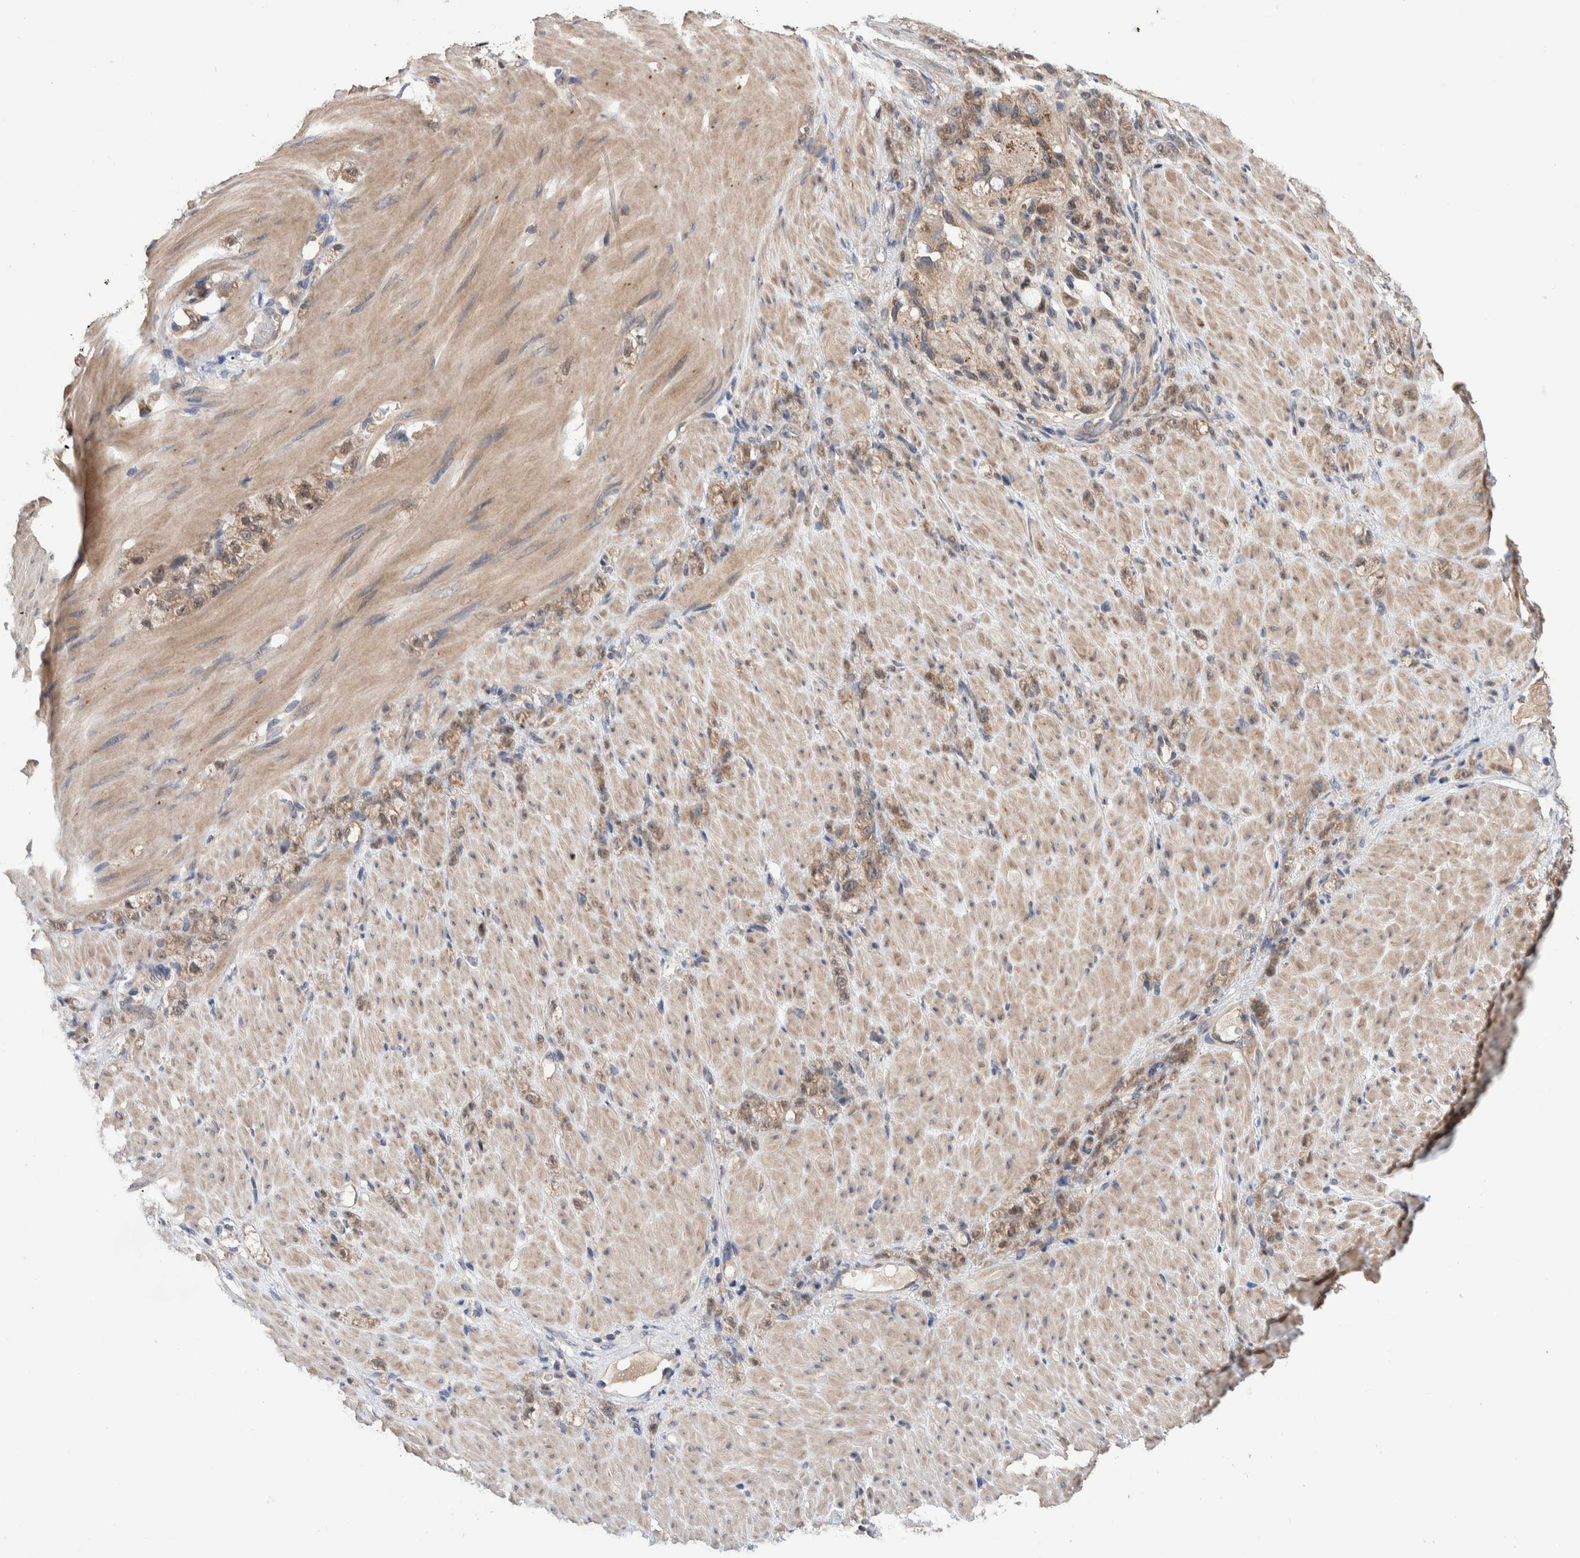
{"staining": {"intensity": "weak", "quantity": ">75%", "location": "cytoplasmic/membranous"}, "tissue": "stomach cancer", "cell_type": "Tumor cells", "image_type": "cancer", "snomed": [{"axis": "morphology", "description": "Normal tissue, NOS"}, {"axis": "morphology", "description": "Adenocarcinoma, NOS"}, {"axis": "topography", "description": "Stomach"}], "caption": "Protein expression analysis of human stomach adenocarcinoma reveals weak cytoplasmic/membranous expression in about >75% of tumor cells. The staining was performed using DAB (3,3'-diaminobenzidine) to visualize the protein expression in brown, while the nuclei were stained in blue with hematoxylin (Magnification: 20x).", "gene": "PLPBP", "patient": {"sex": "male", "age": 82}}